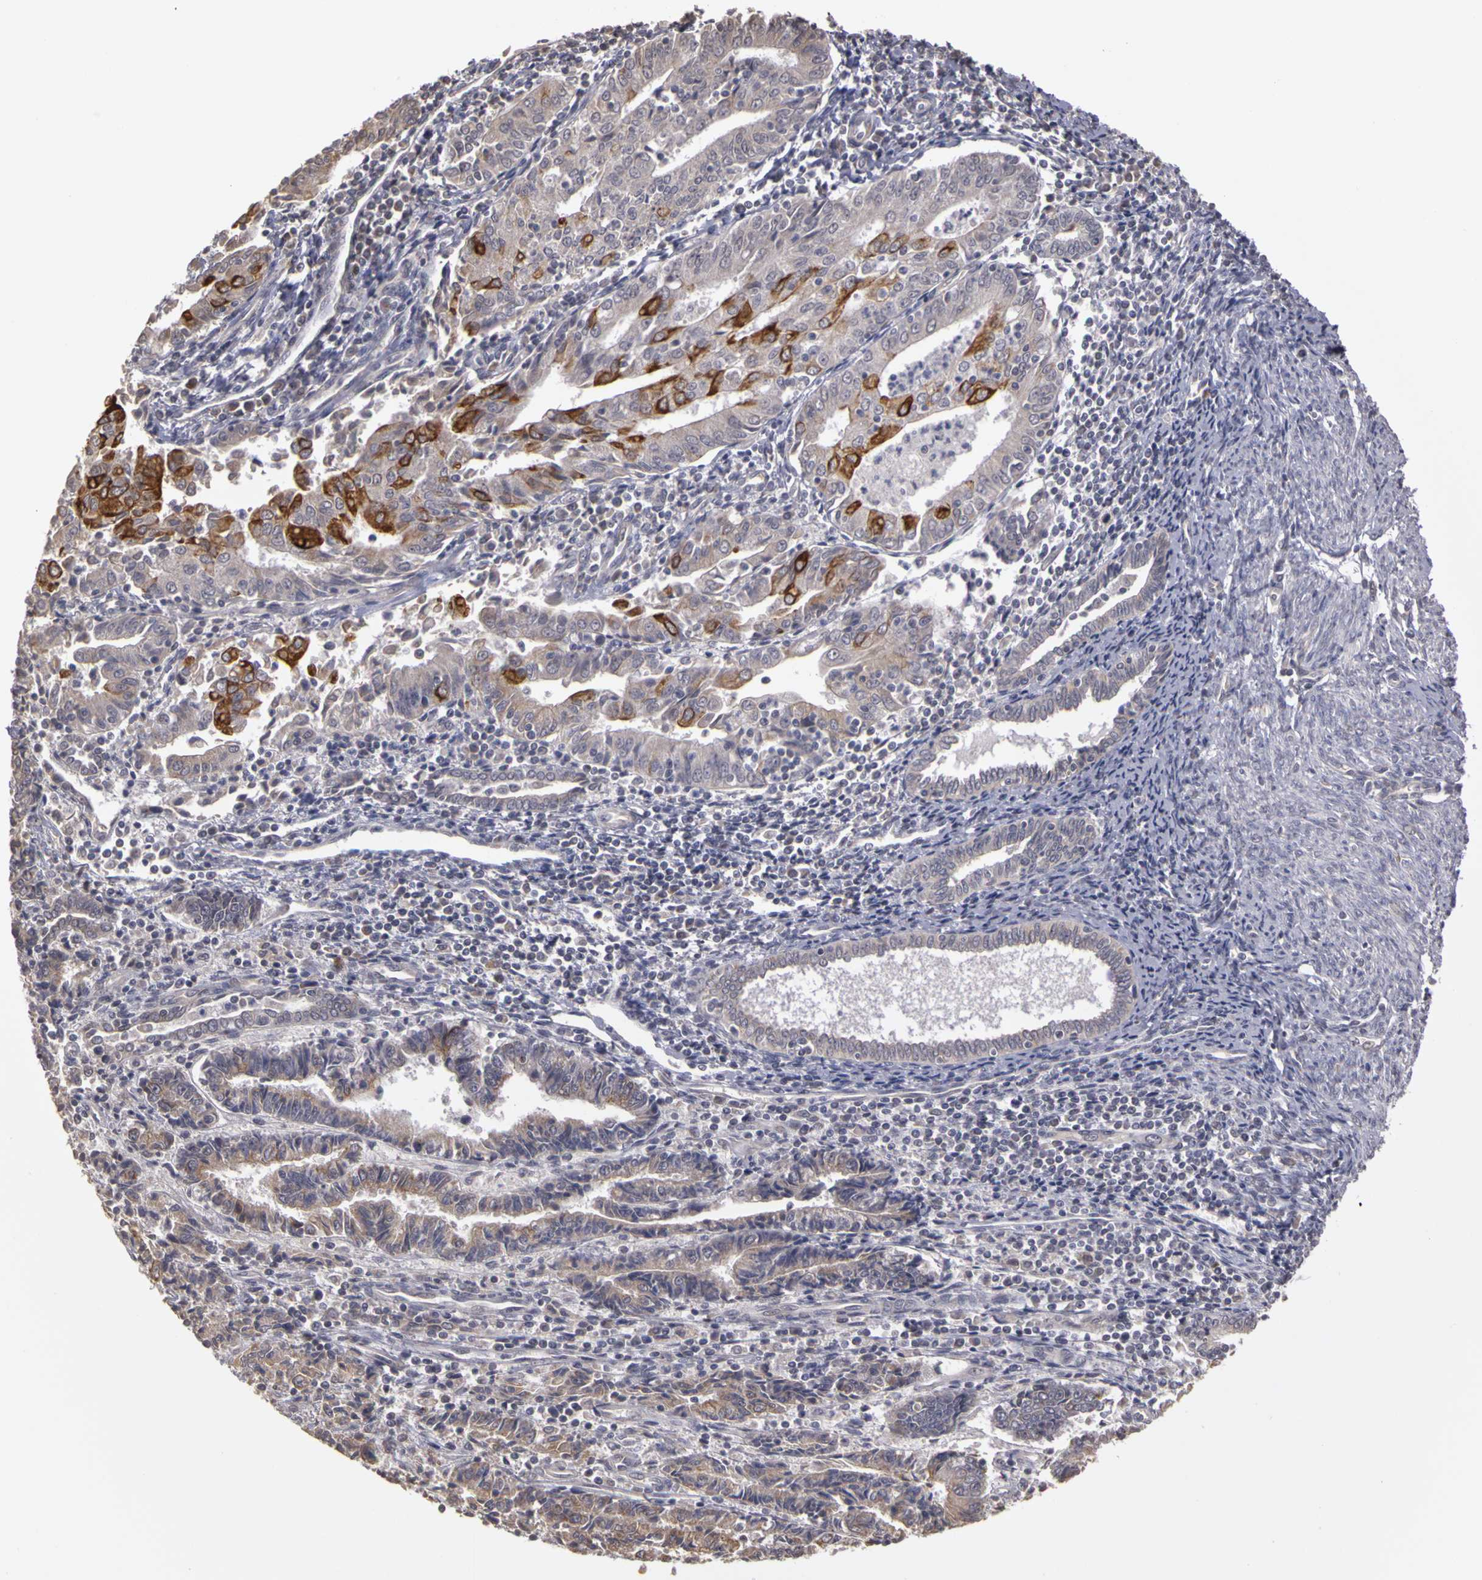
{"staining": {"intensity": "moderate", "quantity": "<25%", "location": "cytoplasmic/membranous"}, "tissue": "endometrial cancer", "cell_type": "Tumor cells", "image_type": "cancer", "snomed": [{"axis": "morphology", "description": "Adenocarcinoma, NOS"}, {"axis": "topography", "description": "Endometrium"}], "caption": "Immunohistochemical staining of human endometrial adenocarcinoma demonstrates low levels of moderate cytoplasmic/membranous positivity in about <25% of tumor cells. (IHC, brightfield microscopy, high magnification).", "gene": "FRMD7", "patient": {"sex": "female", "age": 75}}